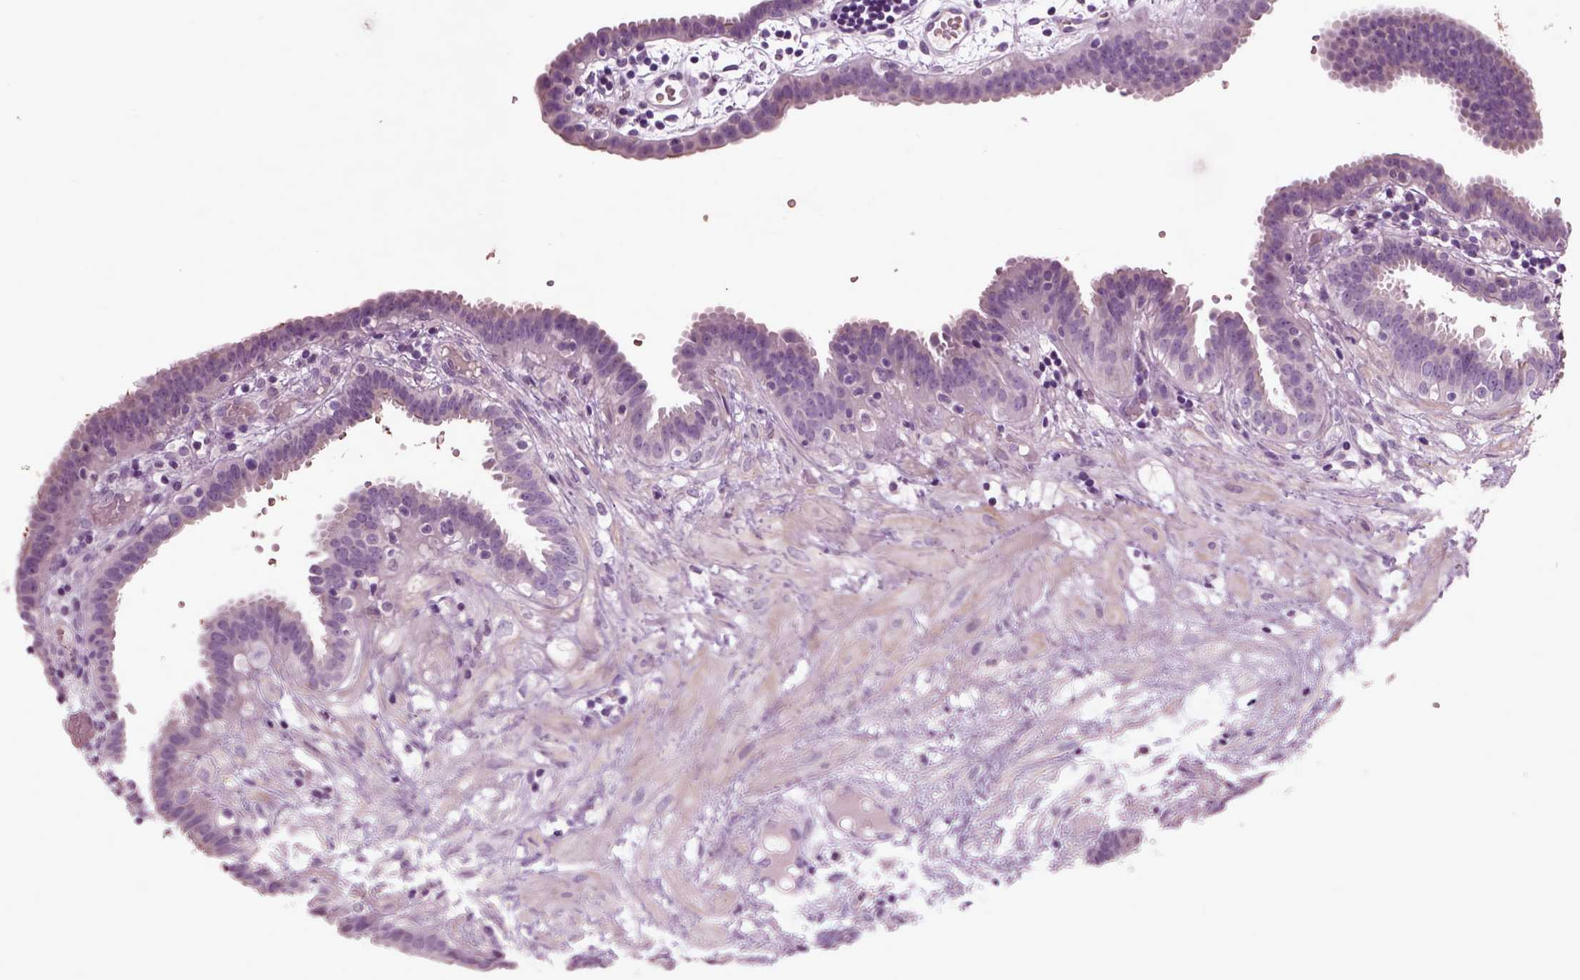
{"staining": {"intensity": "negative", "quantity": "none", "location": "none"}, "tissue": "fallopian tube", "cell_type": "Glandular cells", "image_type": "normal", "snomed": [{"axis": "morphology", "description": "Normal tissue, NOS"}, {"axis": "topography", "description": "Fallopian tube"}], "caption": "Immunohistochemistry of normal fallopian tube reveals no expression in glandular cells.", "gene": "CHGB", "patient": {"sex": "female", "age": 37}}